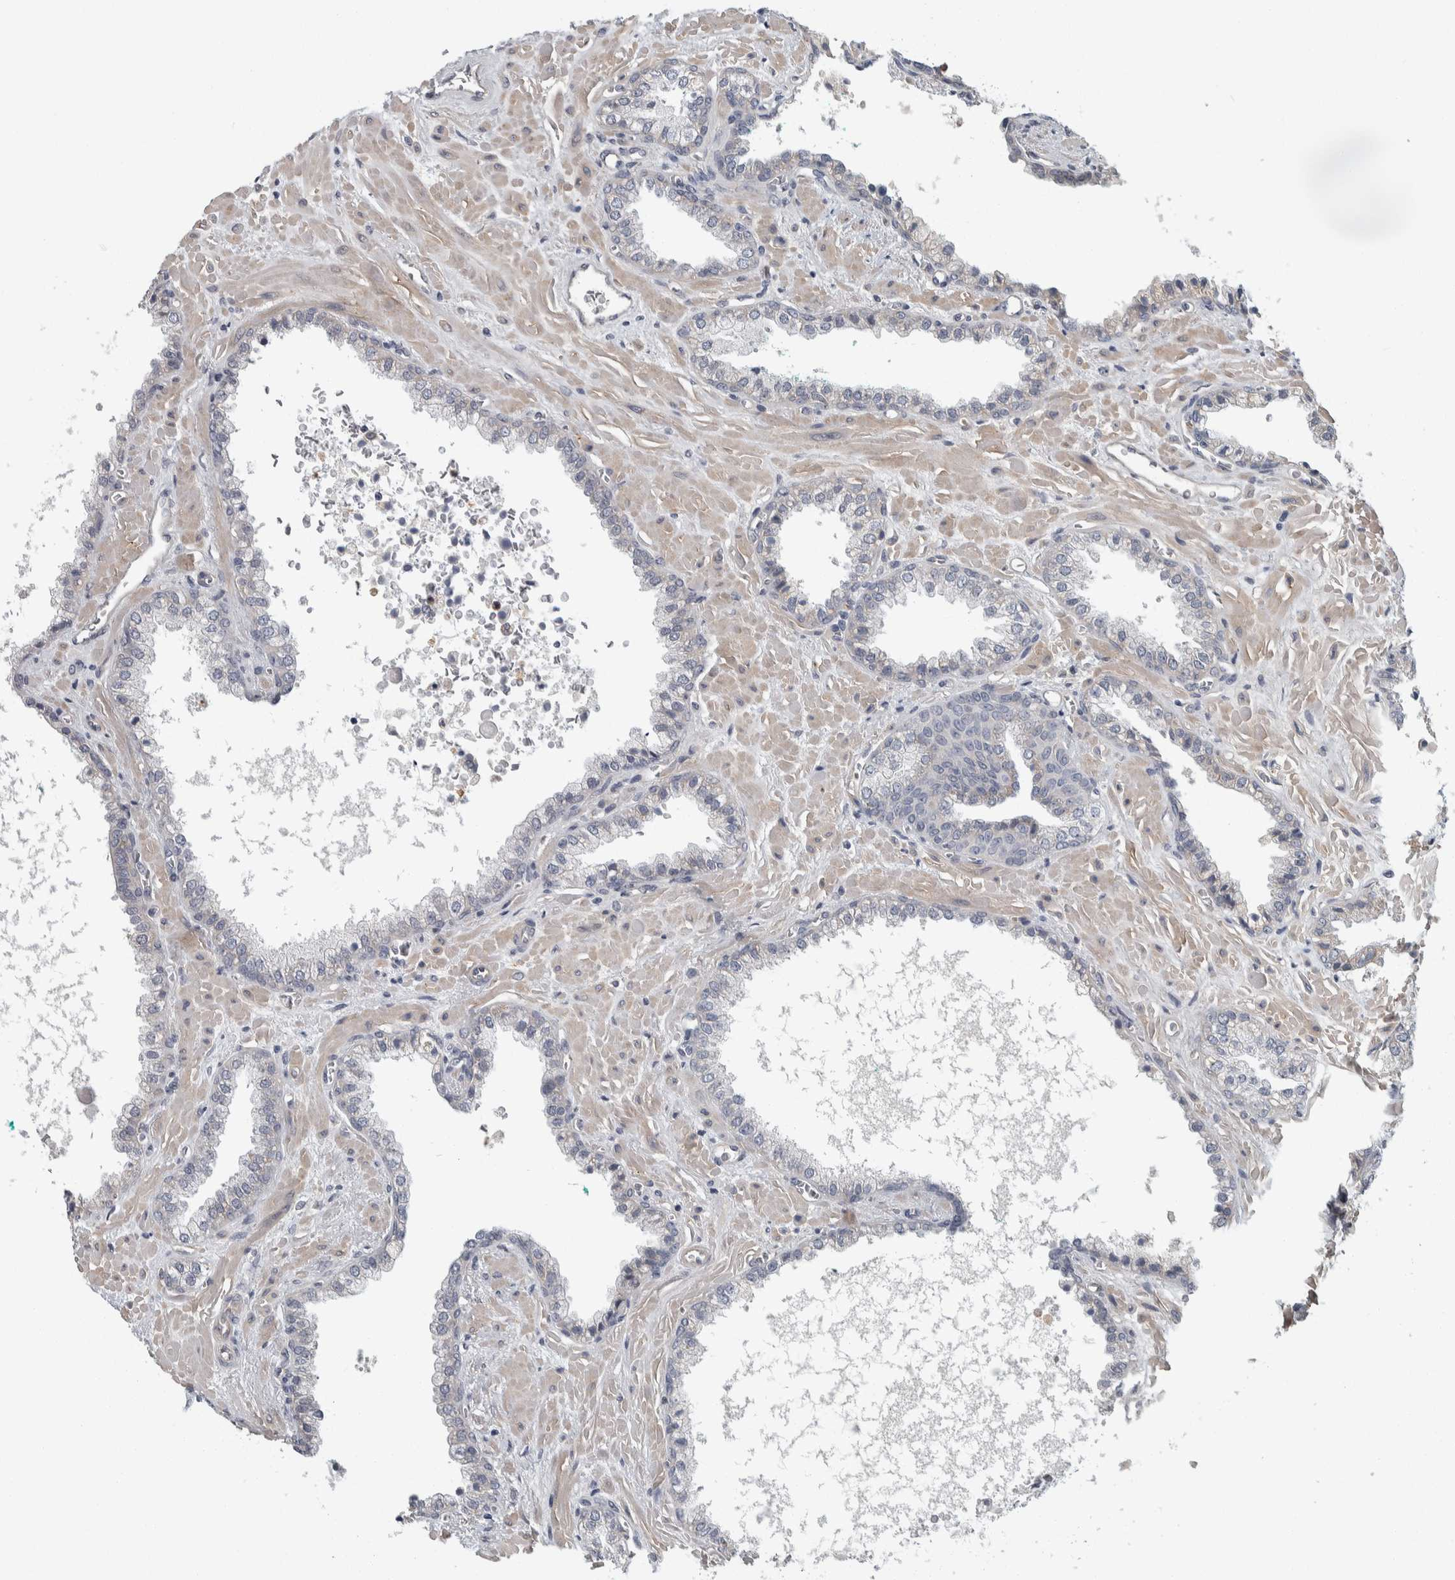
{"staining": {"intensity": "negative", "quantity": "none", "location": "none"}, "tissue": "prostate cancer", "cell_type": "Tumor cells", "image_type": "cancer", "snomed": [{"axis": "morphology", "description": "Adenocarcinoma, Low grade"}, {"axis": "topography", "description": "Prostate"}], "caption": "IHC photomicrograph of neoplastic tissue: low-grade adenocarcinoma (prostate) stained with DAB demonstrates no significant protein expression in tumor cells.", "gene": "KCNJ3", "patient": {"sex": "male", "age": 71}}